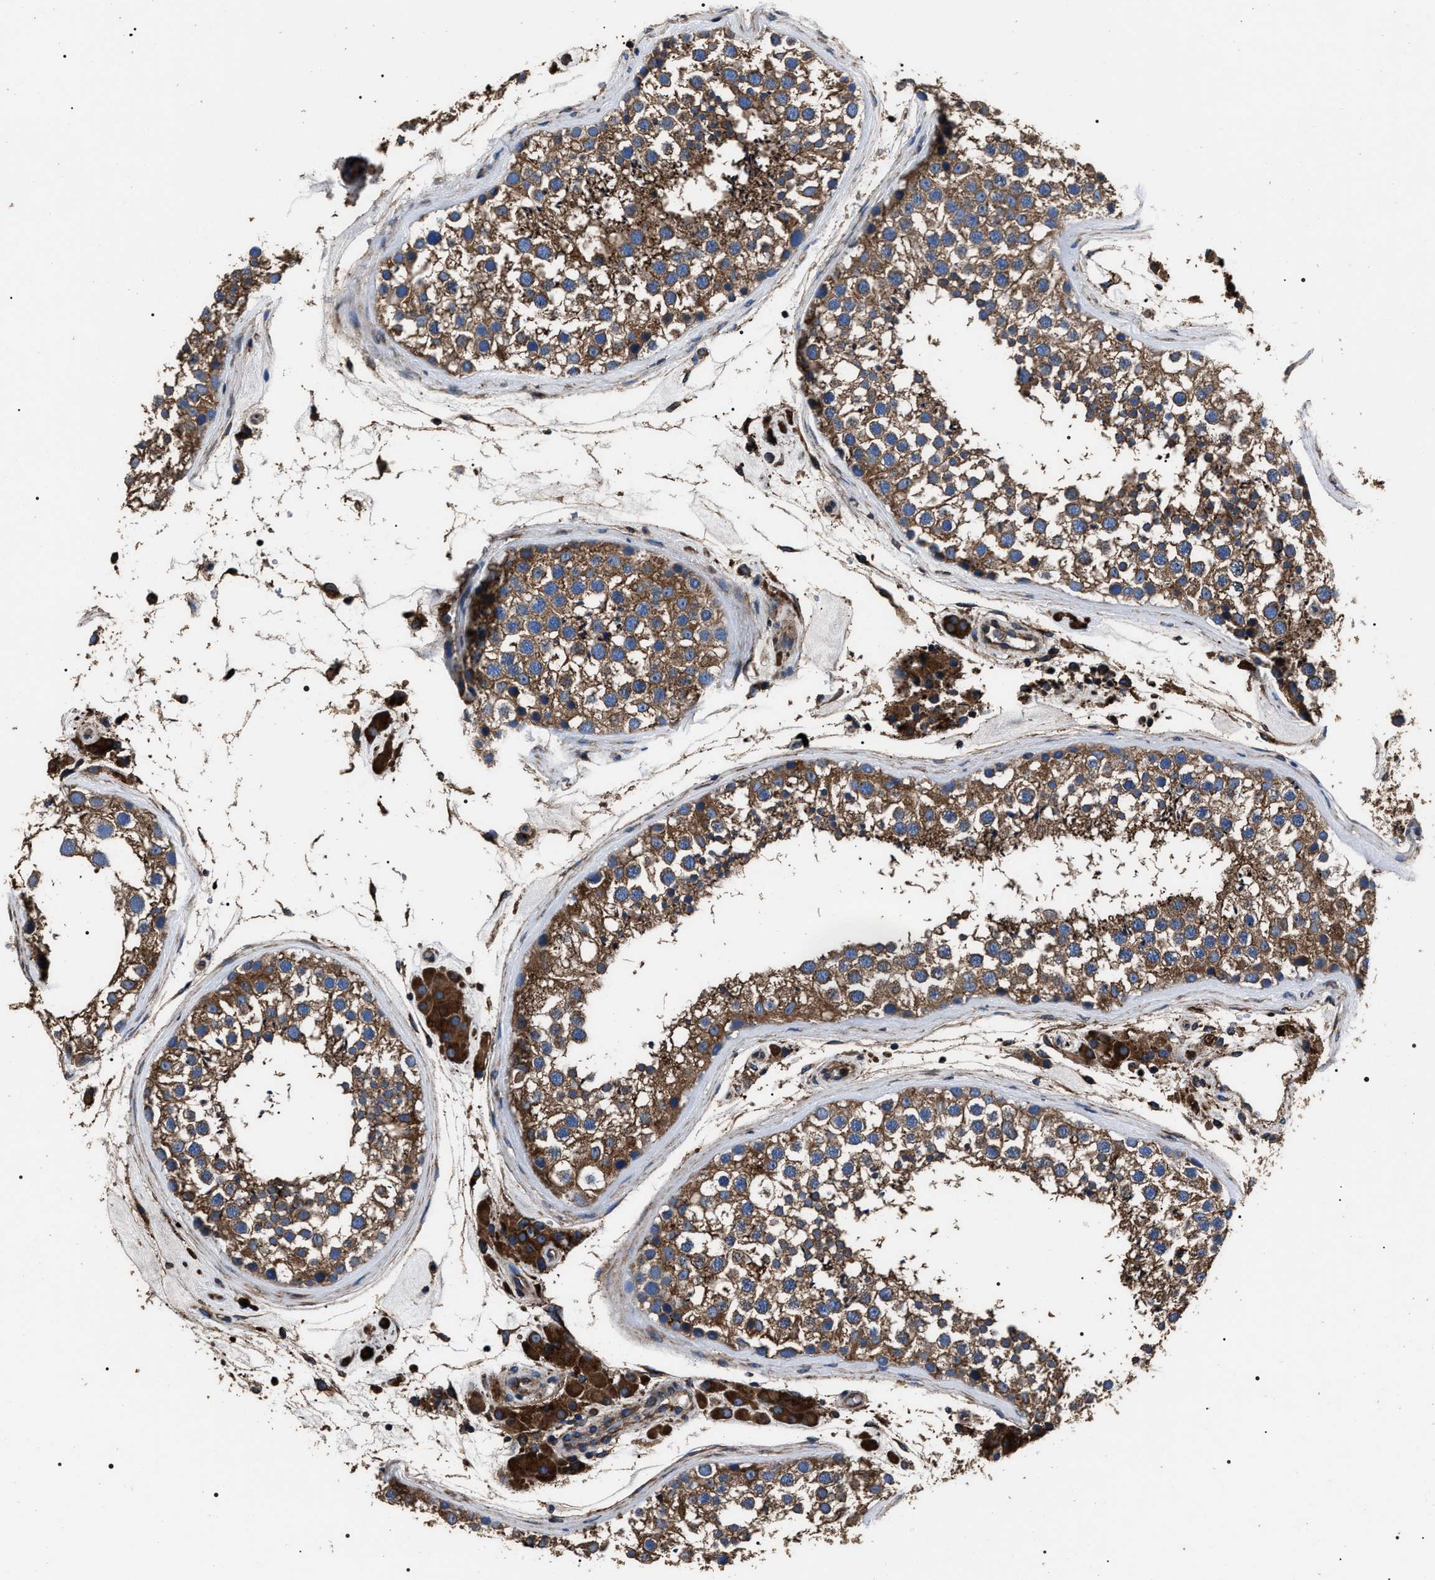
{"staining": {"intensity": "strong", "quantity": ">75%", "location": "cytoplasmic/membranous"}, "tissue": "testis", "cell_type": "Cells in seminiferous ducts", "image_type": "normal", "snomed": [{"axis": "morphology", "description": "Normal tissue, NOS"}, {"axis": "topography", "description": "Testis"}], "caption": "The immunohistochemical stain highlights strong cytoplasmic/membranous expression in cells in seminiferous ducts of unremarkable testis. Nuclei are stained in blue.", "gene": "HSCB", "patient": {"sex": "male", "age": 46}}